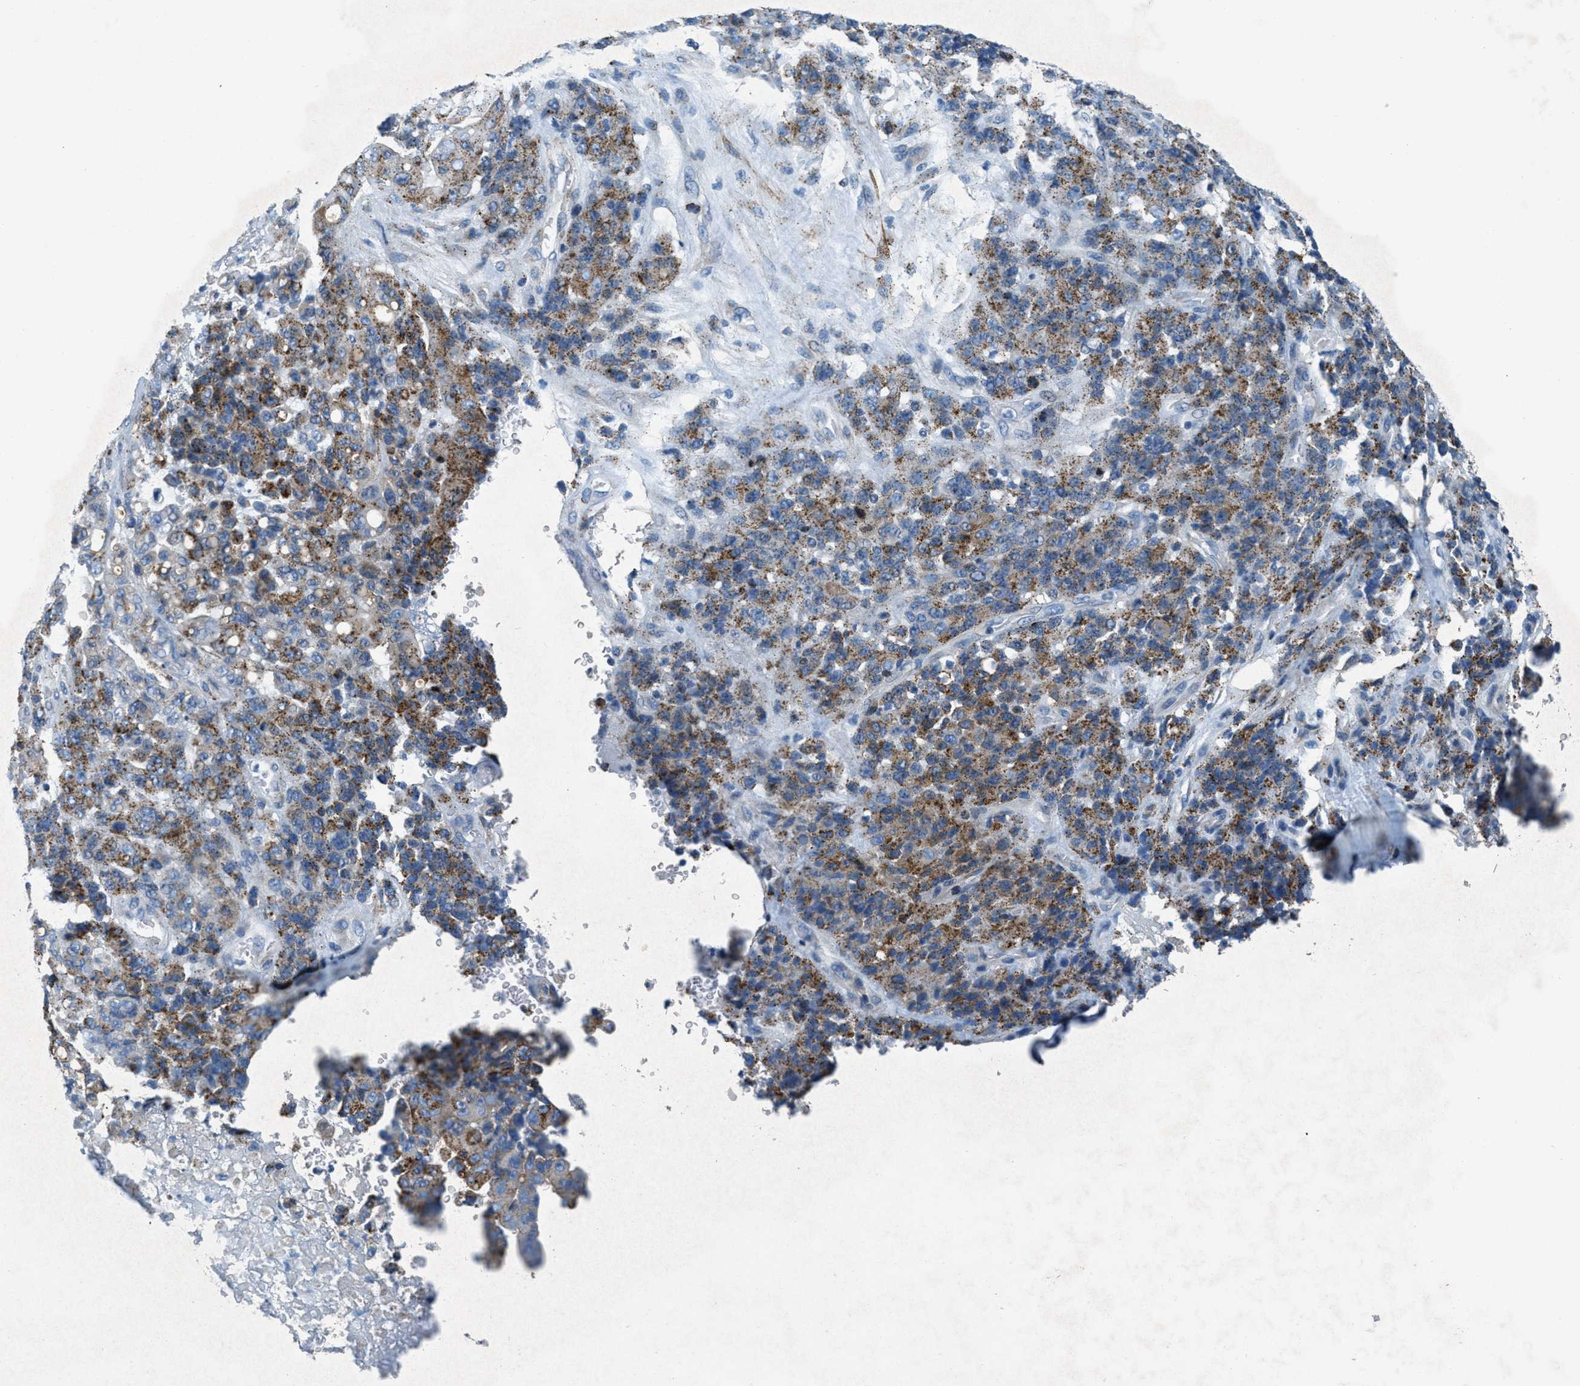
{"staining": {"intensity": "moderate", "quantity": ">75%", "location": "cytoplasmic/membranous"}, "tissue": "stomach cancer", "cell_type": "Tumor cells", "image_type": "cancer", "snomed": [{"axis": "morphology", "description": "Adenocarcinoma, NOS"}, {"axis": "topography", "description": "Stomach"}], "caption": "About >75% of tumor cells in stomach cancer reveal moderate cytoplasmic/membranous protein expression as visualized by brown immunohistochemical staining.", "gene": "MFSD13A", "patient": {"sex": "female", "age": 73}}